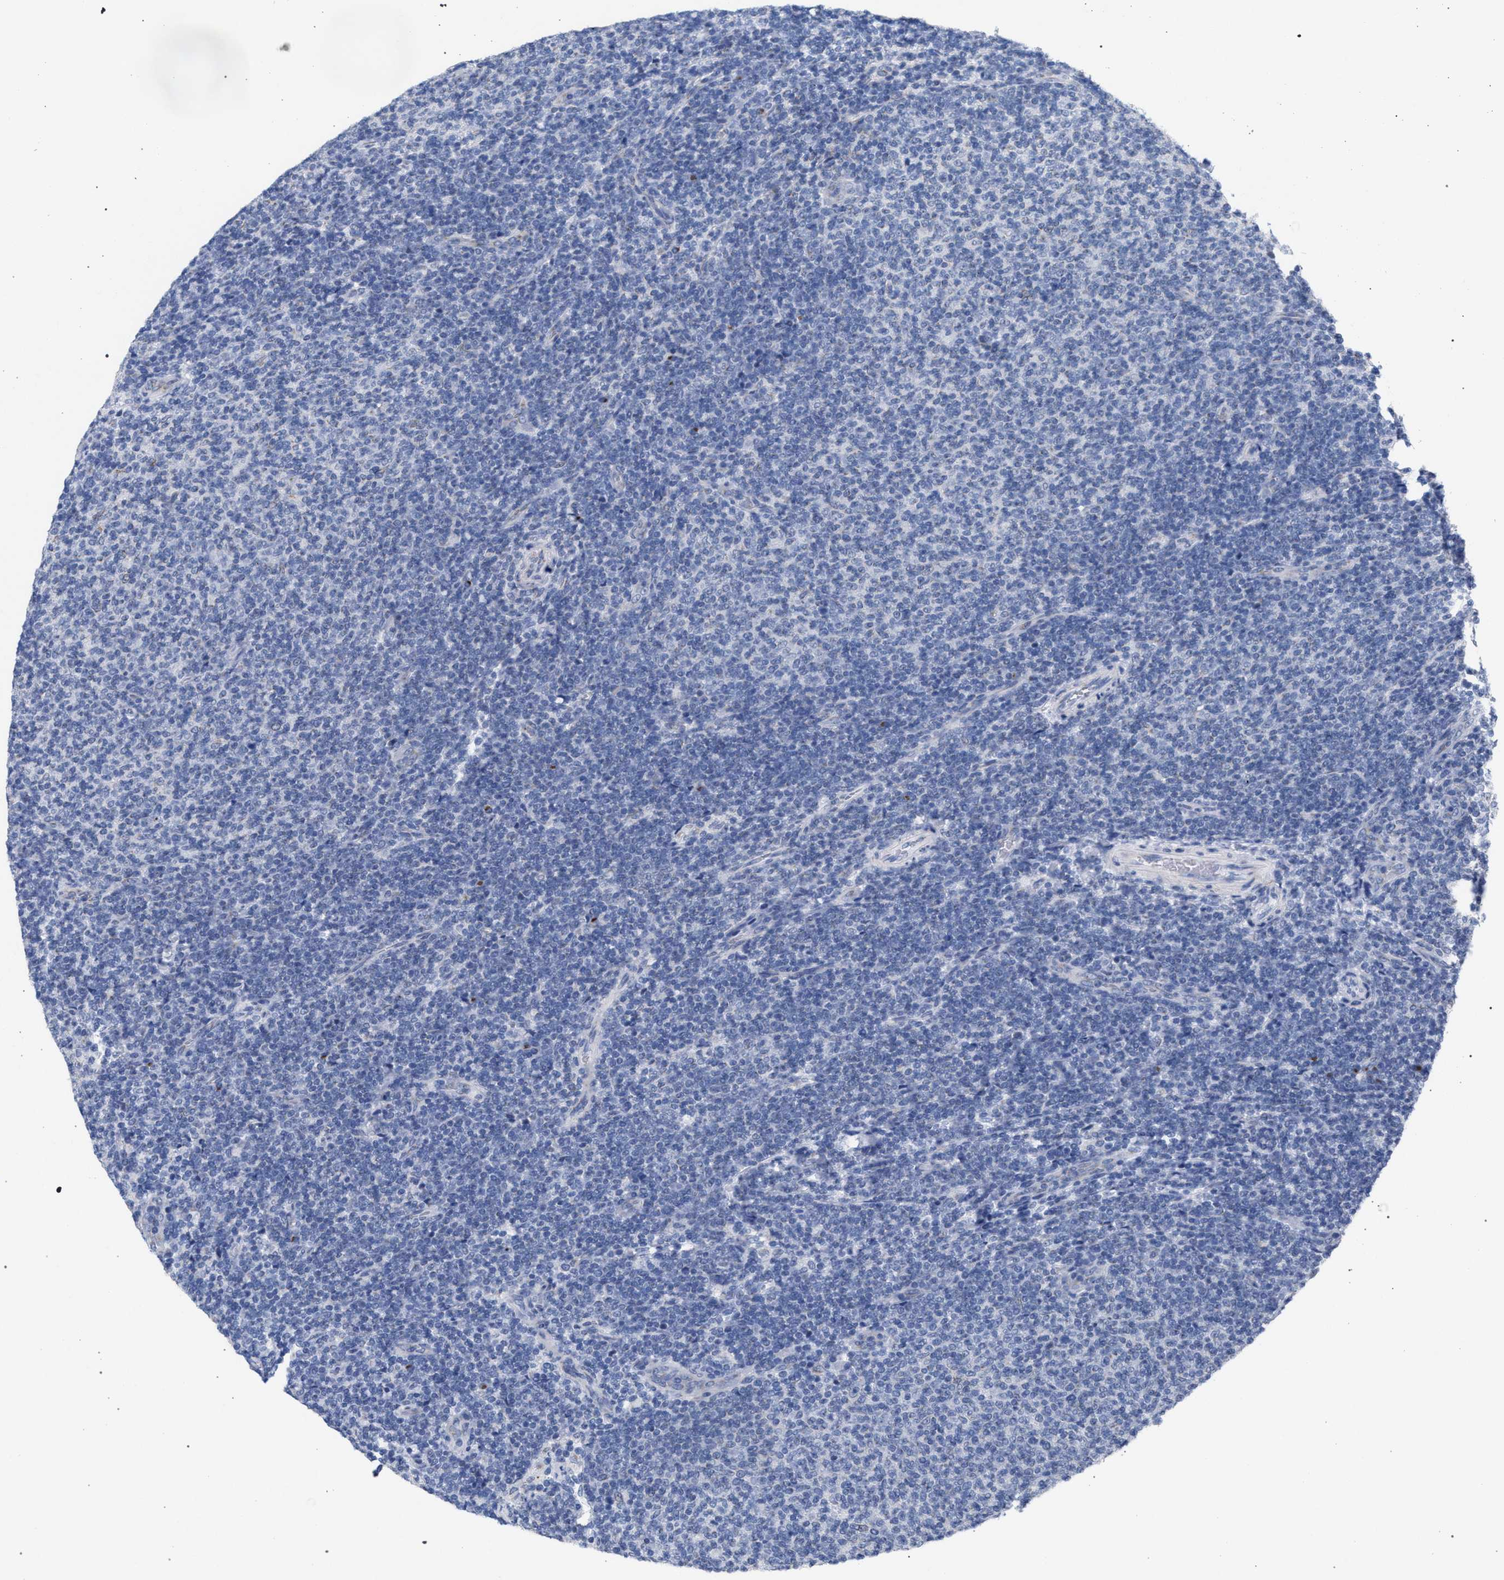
{"staining": {"intensity": "negative", "quantity": "none", "location": "none"}, "tissue": "lymphoma", "cell_type": "Tumor cells", "image_type": "cancer", "snomed": [{"axis": "morphology", "description": "Malignant lymphoma, non-Hodgkin's type, Low grade"}, {"axis": "topography", "description": "Lymph node"}], "caption": "High magnification brightfield microscopy of low-grade malignant lymphoma, non-Hodgkin's type stained with DAB (brown) and counterstained with hematoxylin (blue): tumor cells show no significant expression. The staining was performed using DAB (3,3'-diaminobenzidine) to visualize the protein expression in brown, while the nuclei were stained in blue with hematoxylin (Magnification: 20x).", "gene": "GOLGA2", "patient": {"sex": "male", "age": 66}}